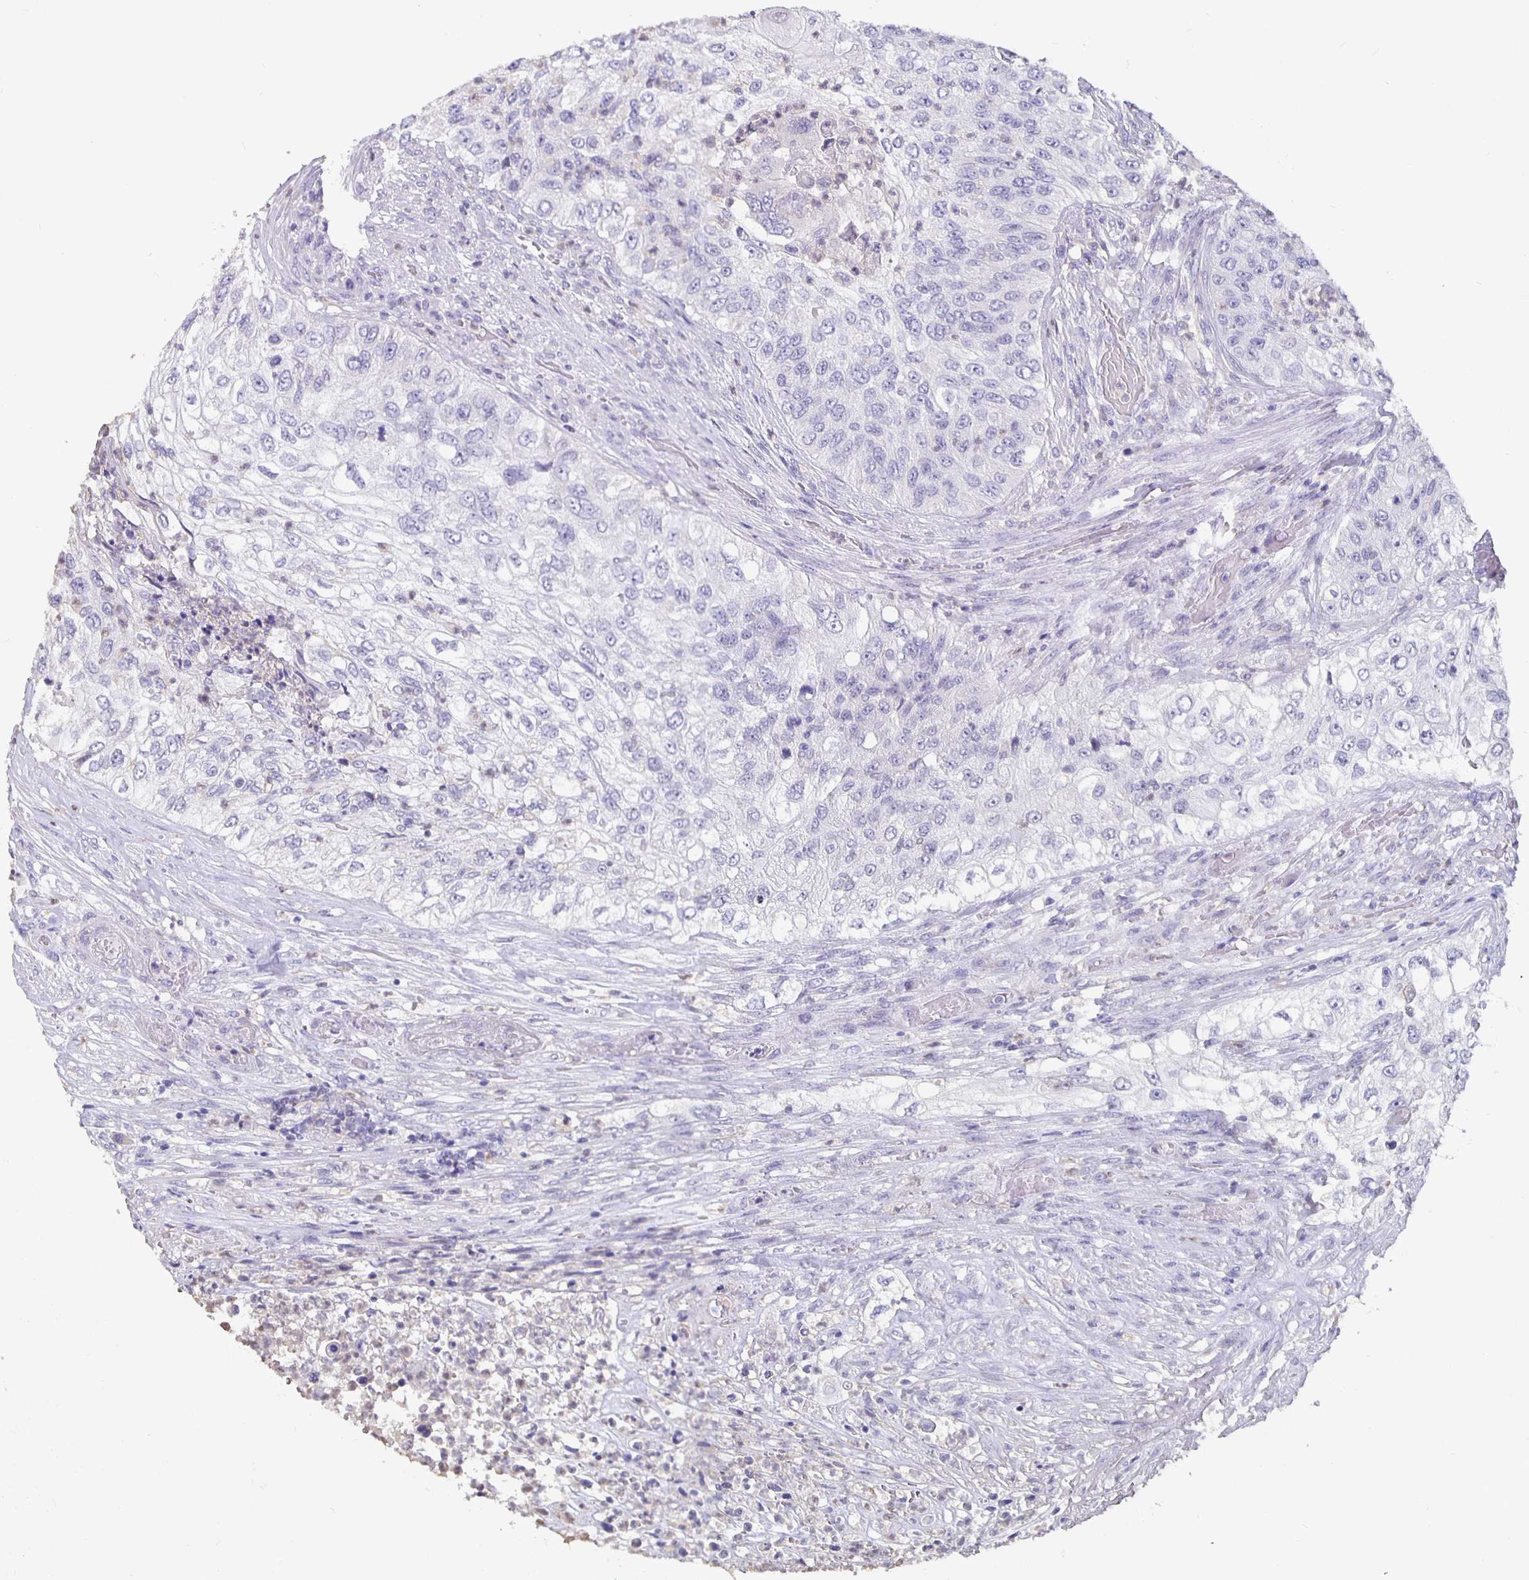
{"staining": {"intensity": "negative", "quantity": "none", "location": "none"}, "tissue": "urothelial cancer", "cell_type": "Tumor cells", "image_type": "cancer", "snomed": [{"axis": "morphology", "description": "Urothelial carcinoma, High grade"}, {"axis": "topography", "description": "Urinary bladder"}], "caption": "Tumor cells are negative for brown protein staining in urothelial carcinoma (high-grade).", "gene": "GPX4", "patient": {"sex": "female", "age": 60}}